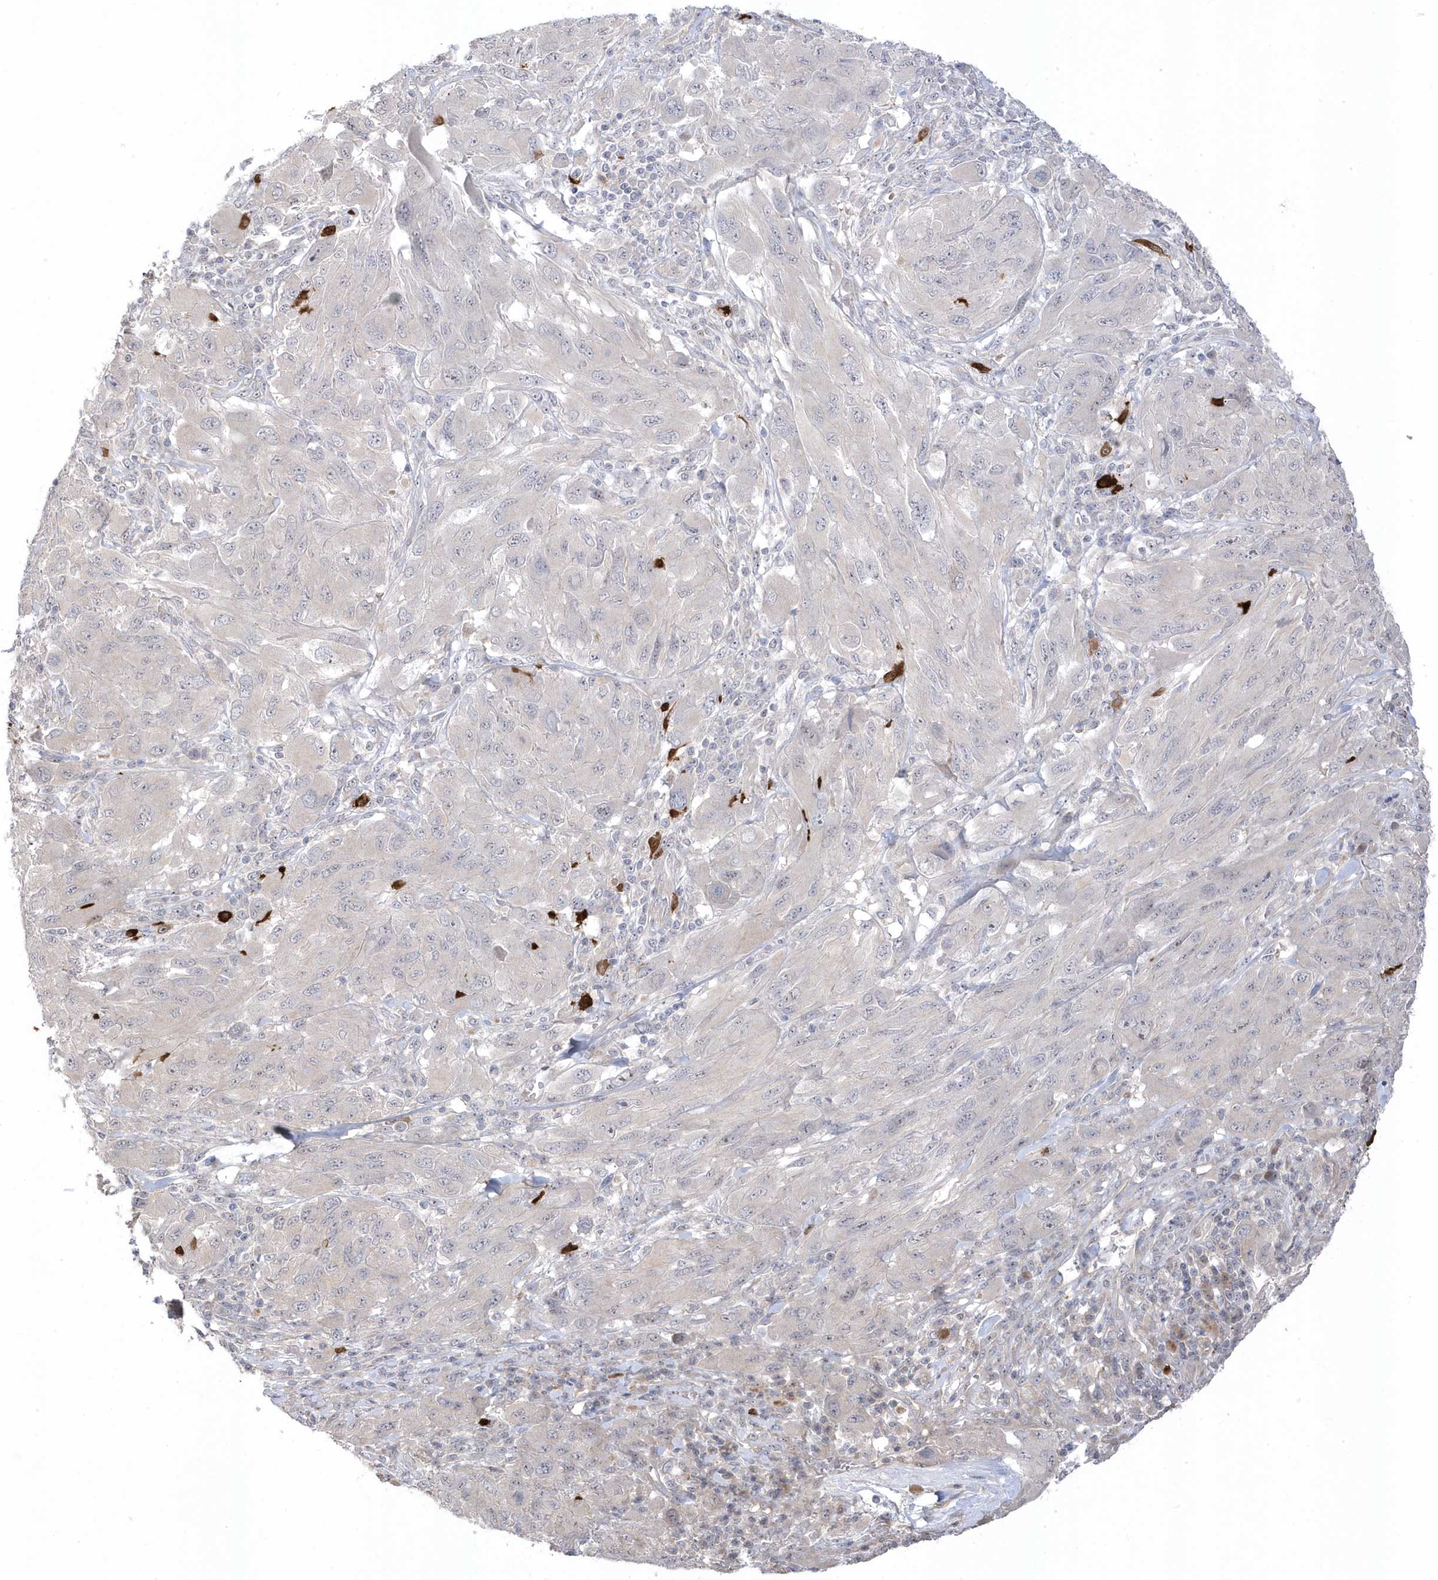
{"staining": {"intensity": "negative", "quantity": "none", "location": "none"}, "tissue": "melanoma", "cell_type": "Tumor cells", "image_type": "cancer", "snomed": [{"axis": "morphology", "description": "Malignant melanoma, NOS"}, {"axis": "topography", "description": "Skin"}], "caption": "Protein analysis of melanoma shows no significant expression in tumor cells.", "gene": "GTPBP6", "patient": {"sex": "female", "age": 91}}